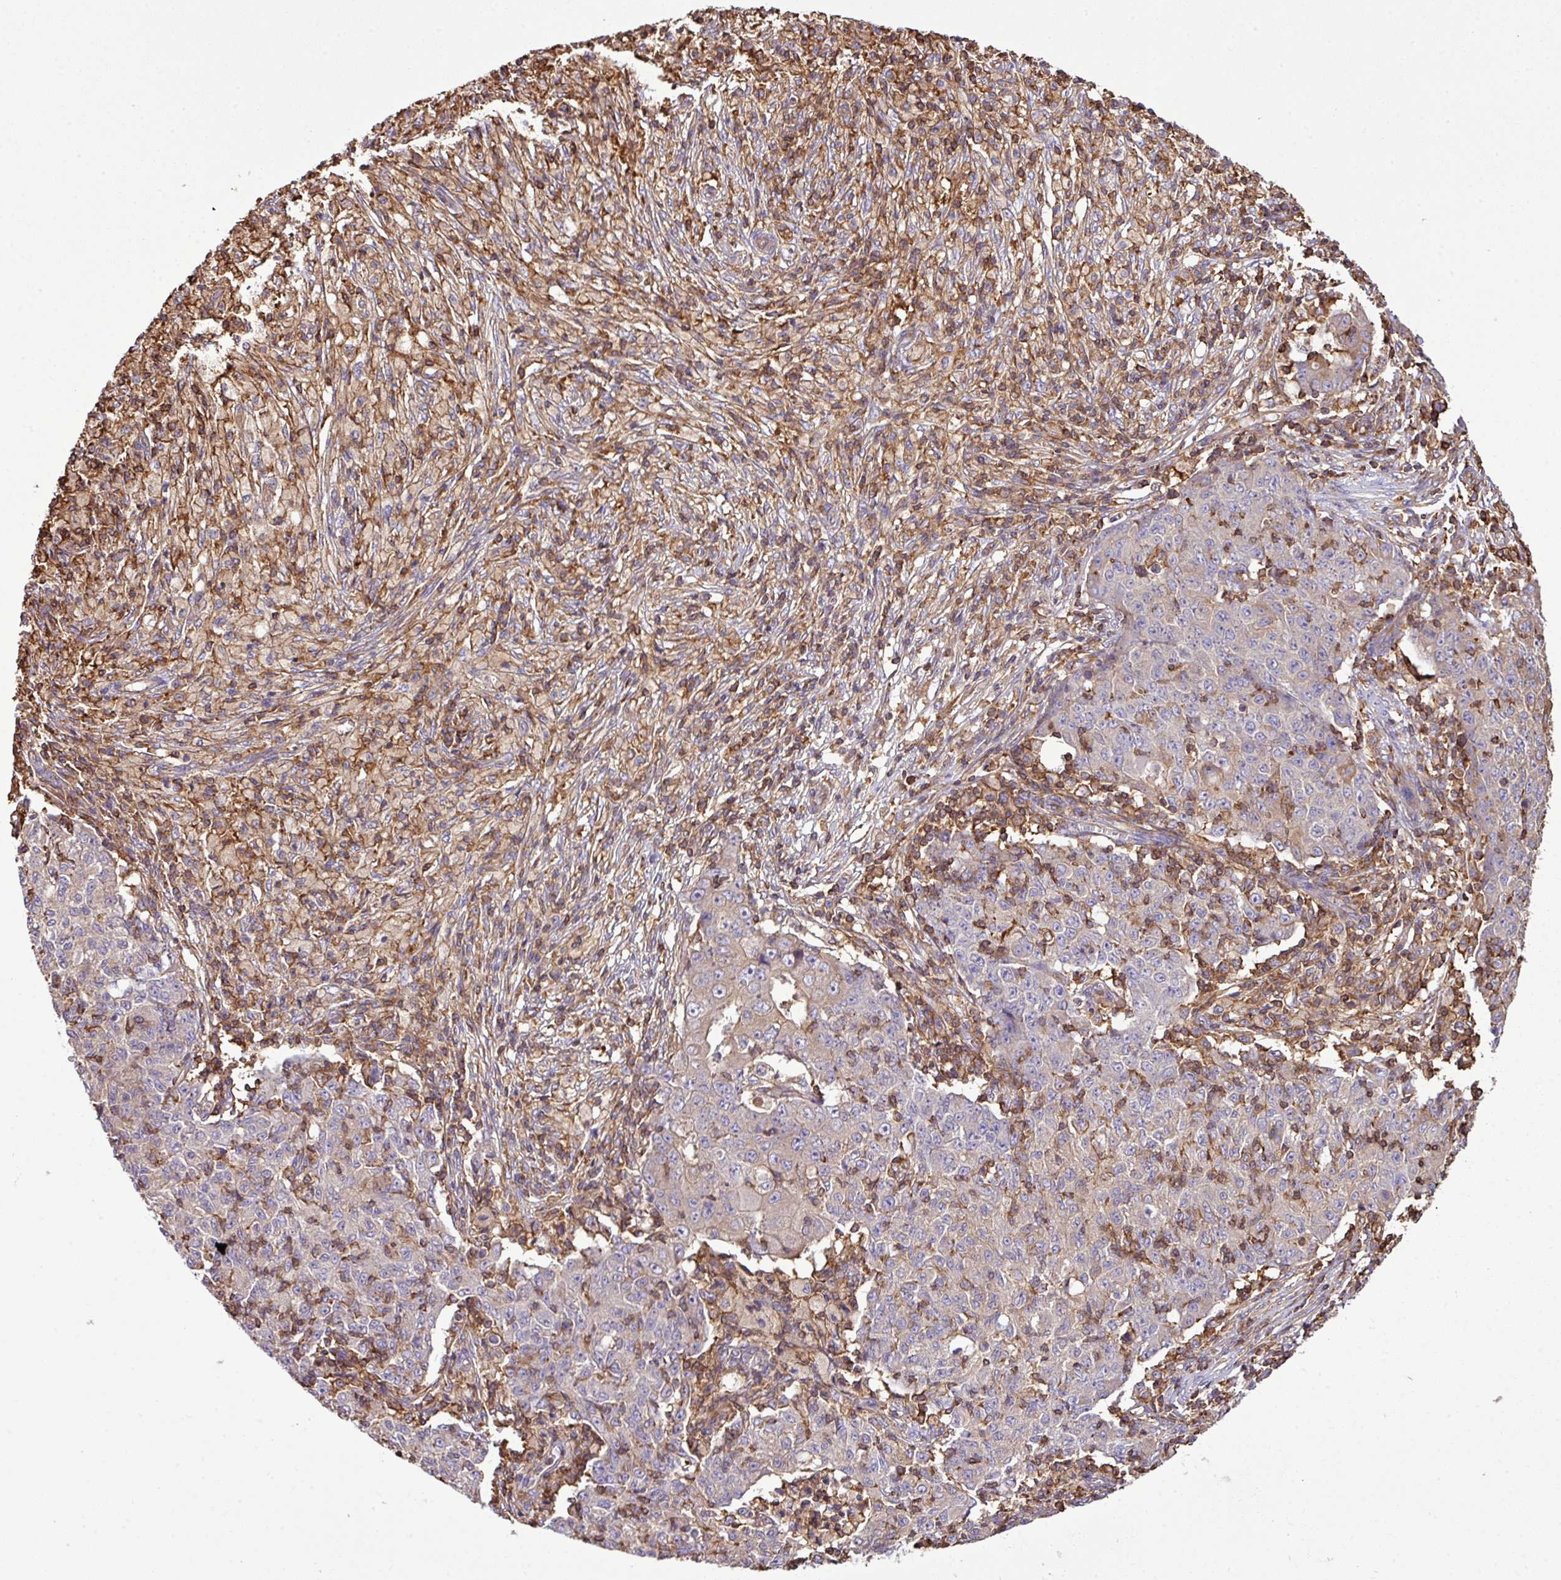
{"staining": {"intensity": "negative", "quantity": "none", "location": "none"}, "tissue": "ovarian cancer", "cell_type": "Tumor cells", "image_type": "cancer", "snomed": [{"axis": "morphology", "description": "Carcinoma, endometroid"}, {"axis": "topography", "description": "Ovary"}], "caption": "A high-resolution micrograph shows IHC staining of endometroid carcinoma (ovarian), which displays no significant staining in tumor cells. Brightfield microscopy of IHC stained with DAB (3,3'-diaminobenzidine) (brown) and hematoxylin (blue), captured at high magnification.", "gene": "PGAP6", "patient": {"sex": "female", "age": 42}}